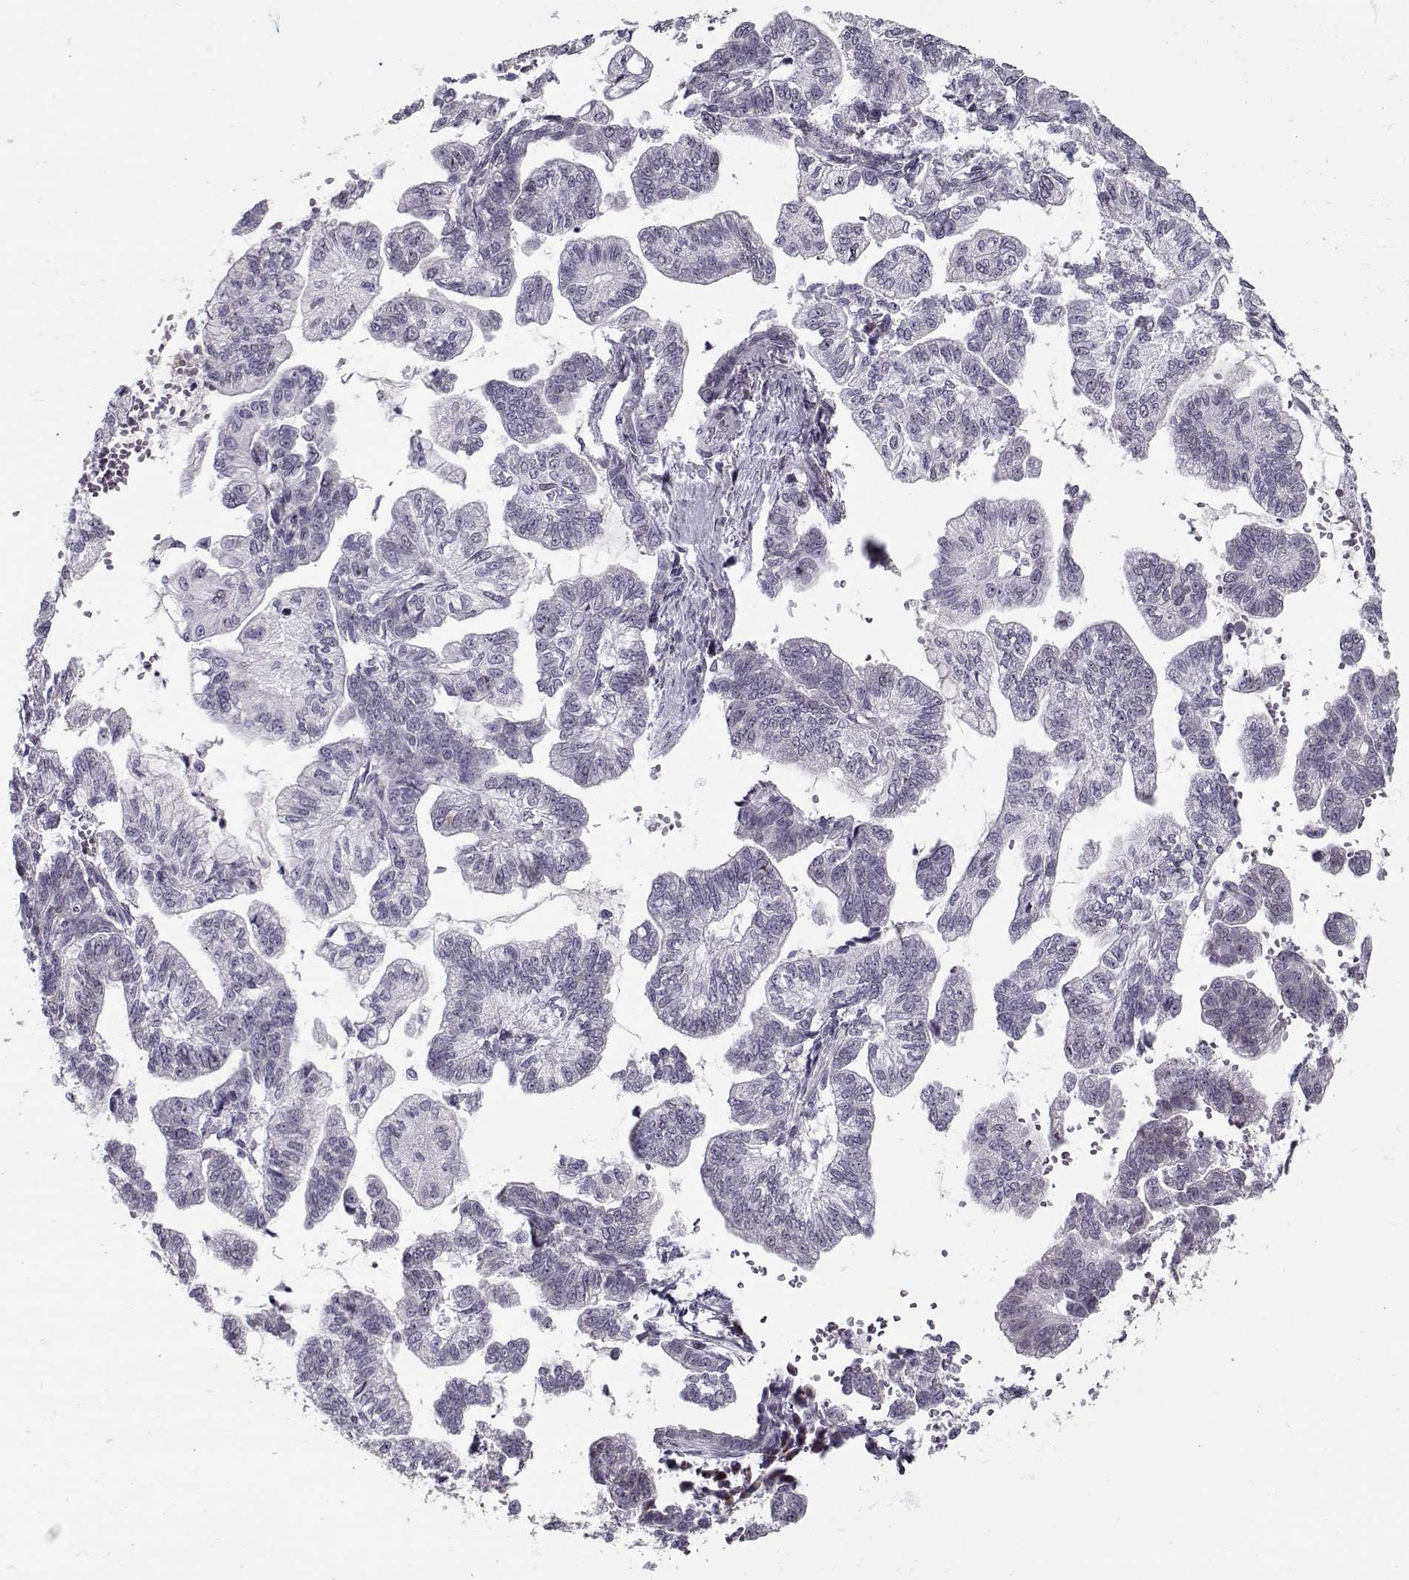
{"staining": {"intensity": "negative", "quantity": "none", "location": "none"}, "tissue": "stomach cancer", "cell_type": "Tumor cells", "image_type": "cancer", "snomed": [{"axis": "morphology", "description": "Adenocarcinoma, NOS"}, {"axis": "topography", "description": "Stomach"}], "caption": "Tumor cells show no significant staining in adenocarcinoma (stomach).", "gene": "SEC16B", "patient": {"sex": "male", "age": 83}}